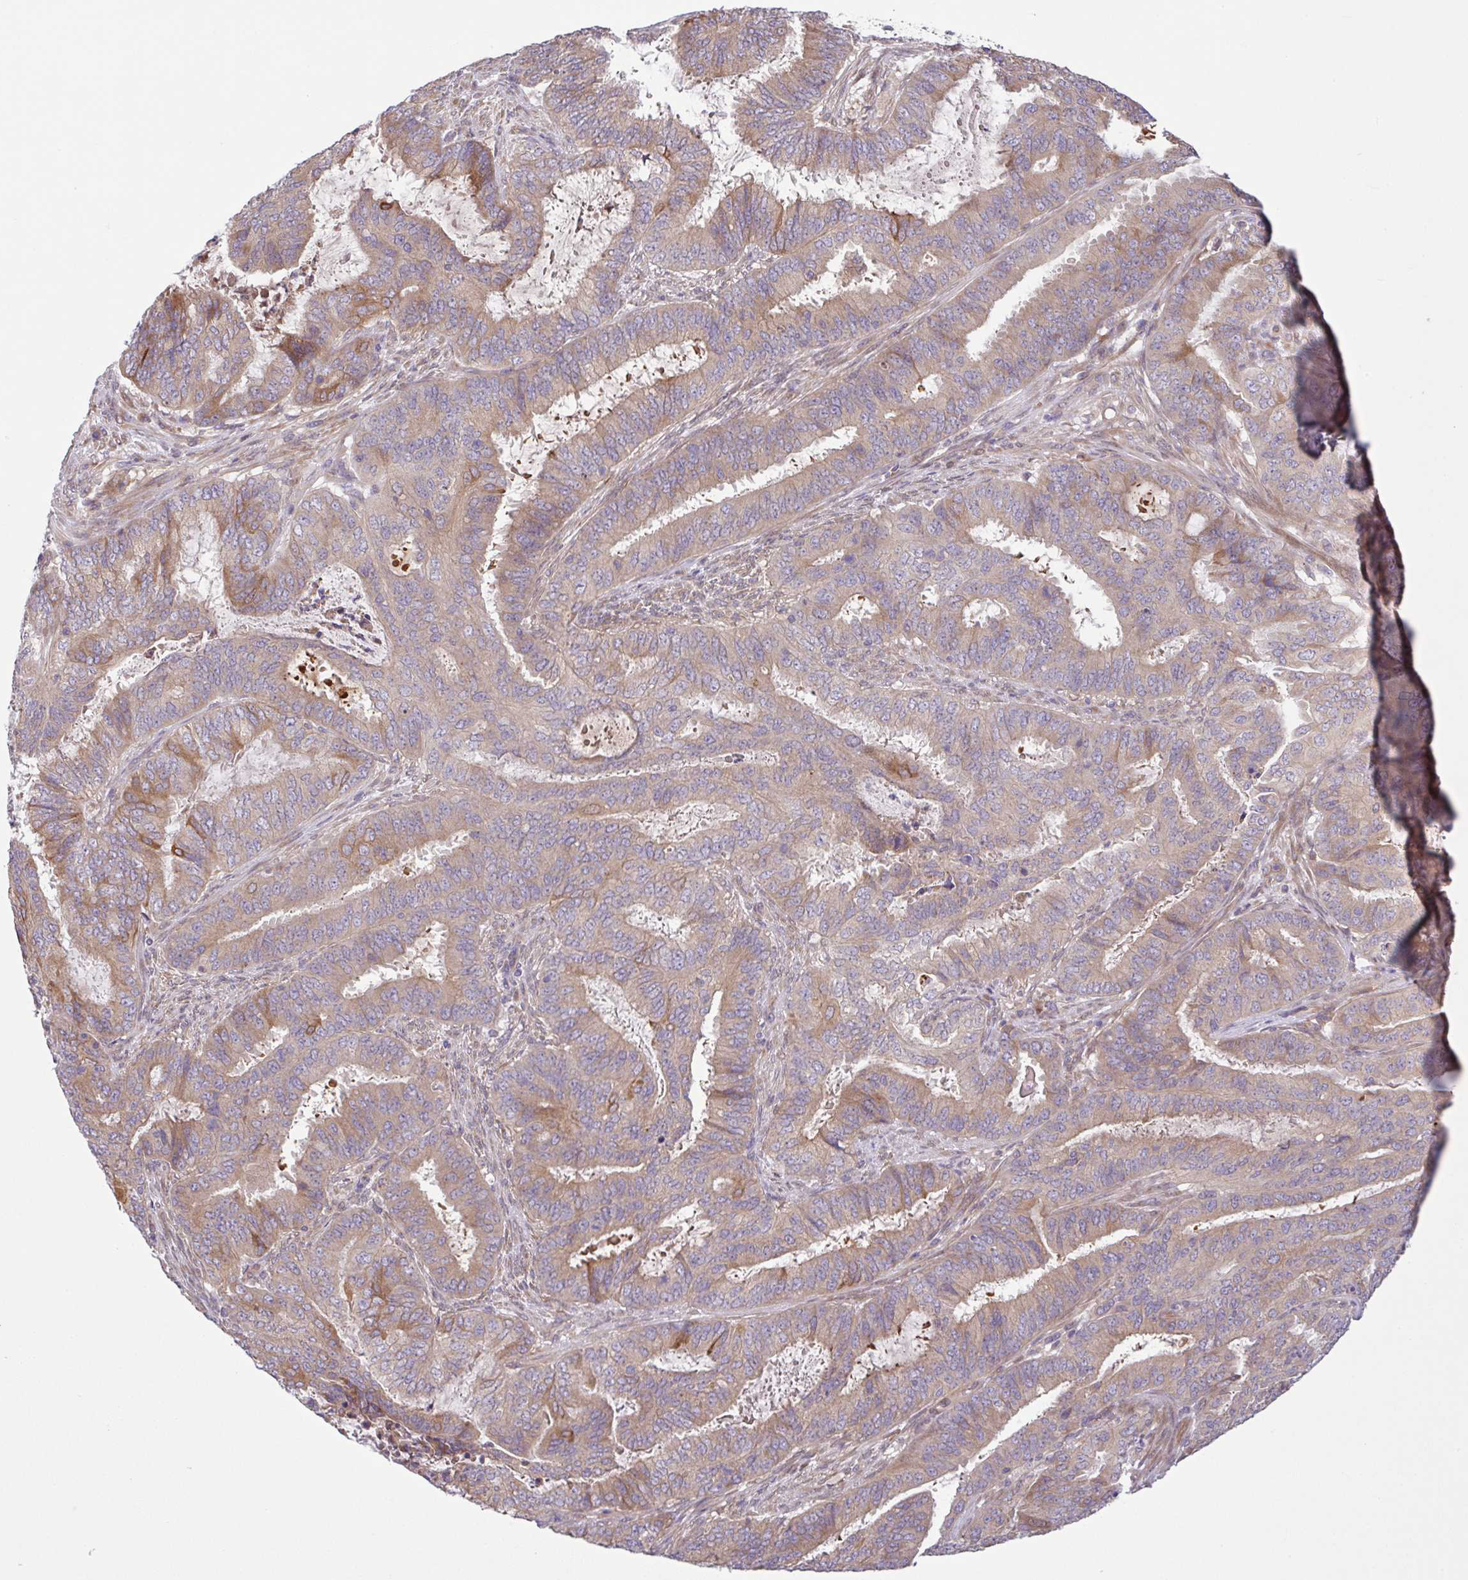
{"staining": {"intensity": "moderate", "quantity": "25%-75%", "location": "cytoplasmic/membranous"}, "tissue": "endometrial cancer", "cell_type": "Tumor cells", "image_type": "cancer", "snomed": [{"axis": "morphology", "description": "Adenocarcinoma, NOS"}, {"axis": "topography", "description": "Endometrium"}], "caption": "The image shows staining of endometrial adenocarcinoma, revealing moderate cytoplasmic/membranous protein expression (brown color) within tumor cells.", "gene": "UBE4A", "patient": {"sex": "female", "age": 51}}